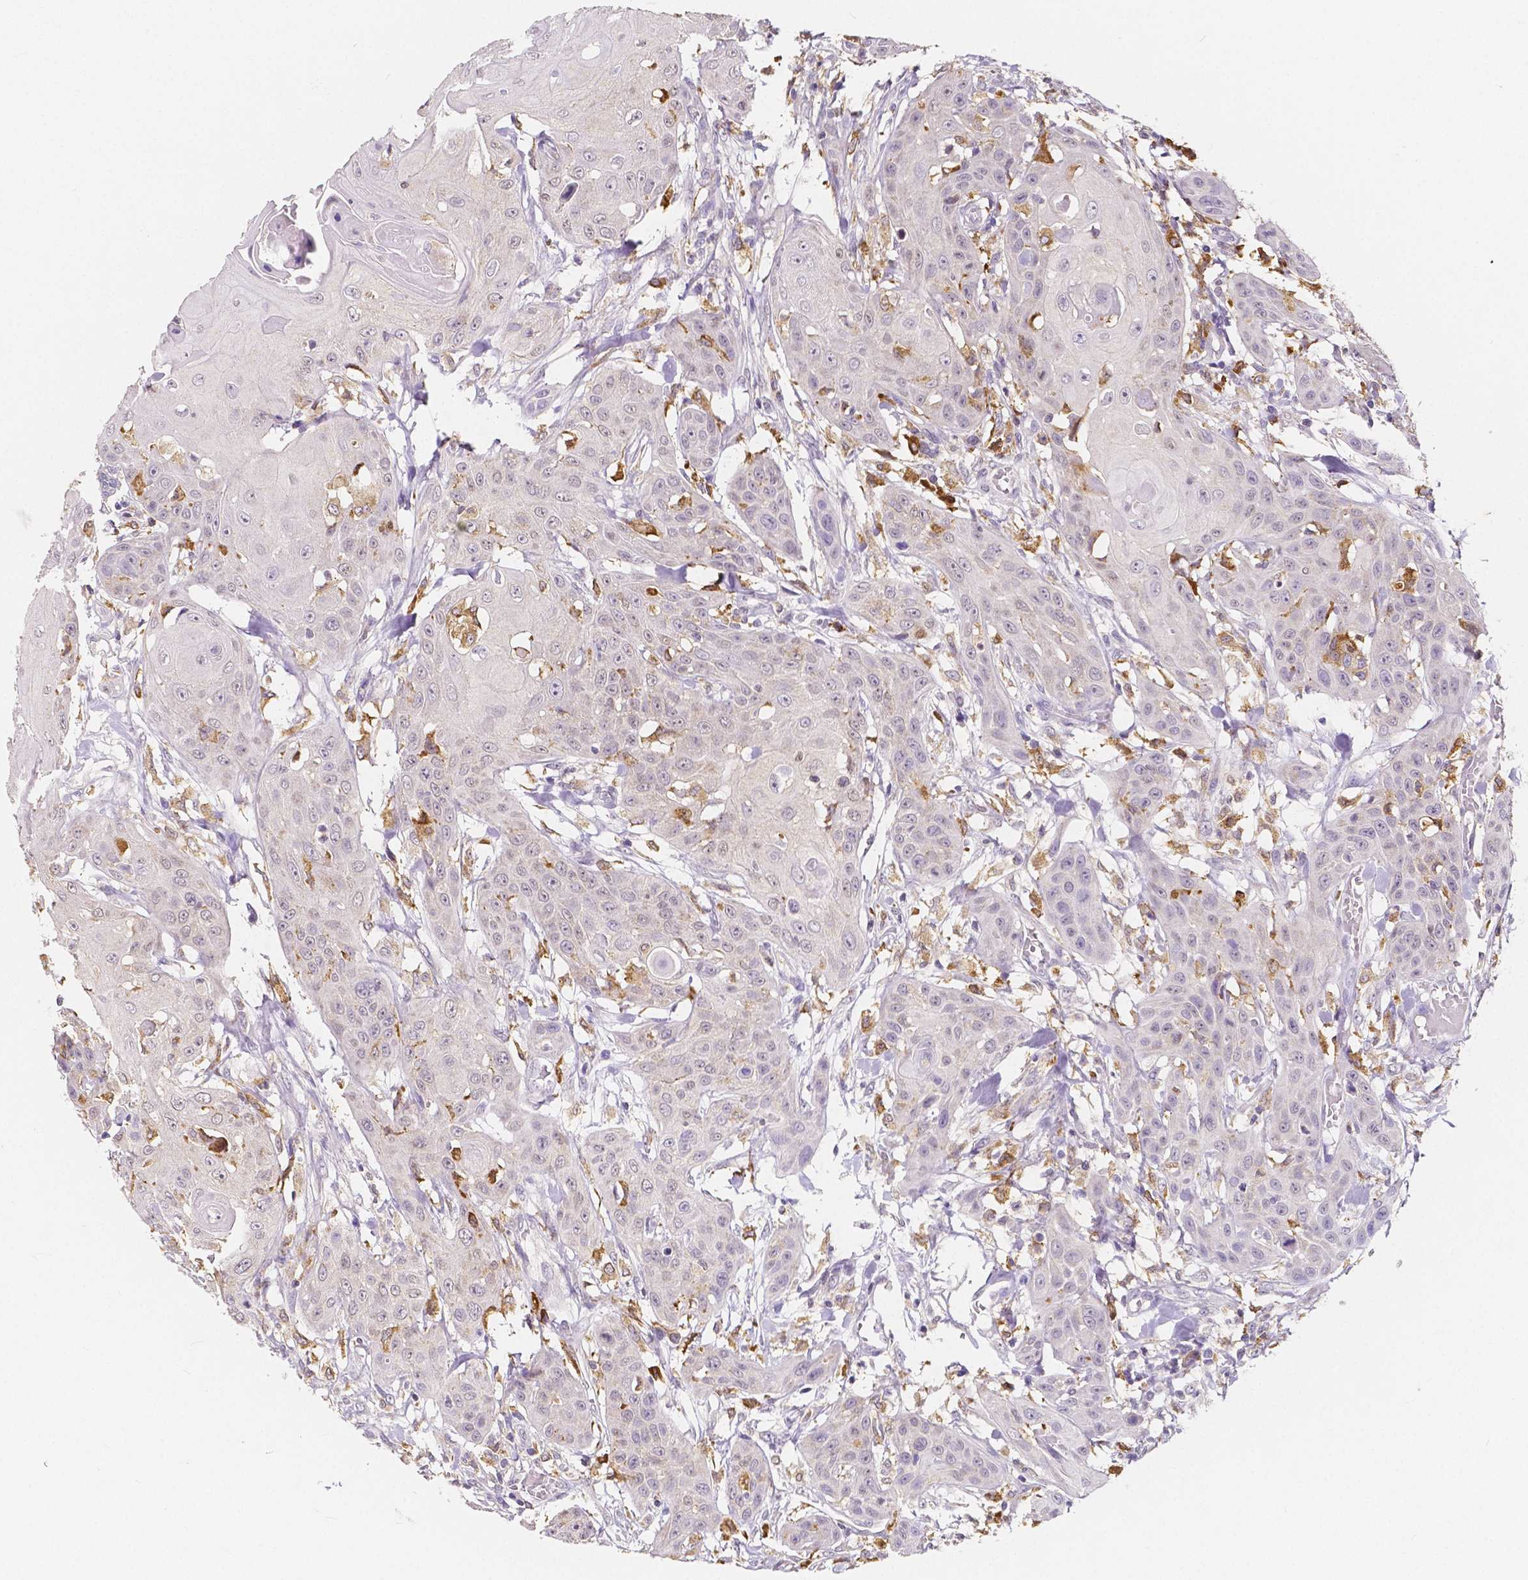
{"staining": {"intensity": "negative", "quantity": "none", "location": "none"}, "tissue": "head and neck cancer", "cell_type": "Tumor cells", "image_type": "cancer", "snomed": [{"axis": "morphology", "description": "Squamous cell carcinoma, NOS"}, {"axis": "topography", "description": "Oral tissue"}, {"axis": "topography", "description": "Head-Neck"}], "caption": "Tumor cells show no significant expression in head and neck cancer. The staining was performed using DAB to visualize the protein expression in brown, while the nuclei were stained in blue with hematoxylin (Magnification: 20x).", "gene": "ACP5", "patient": {"sex": "female", "age": 55}}